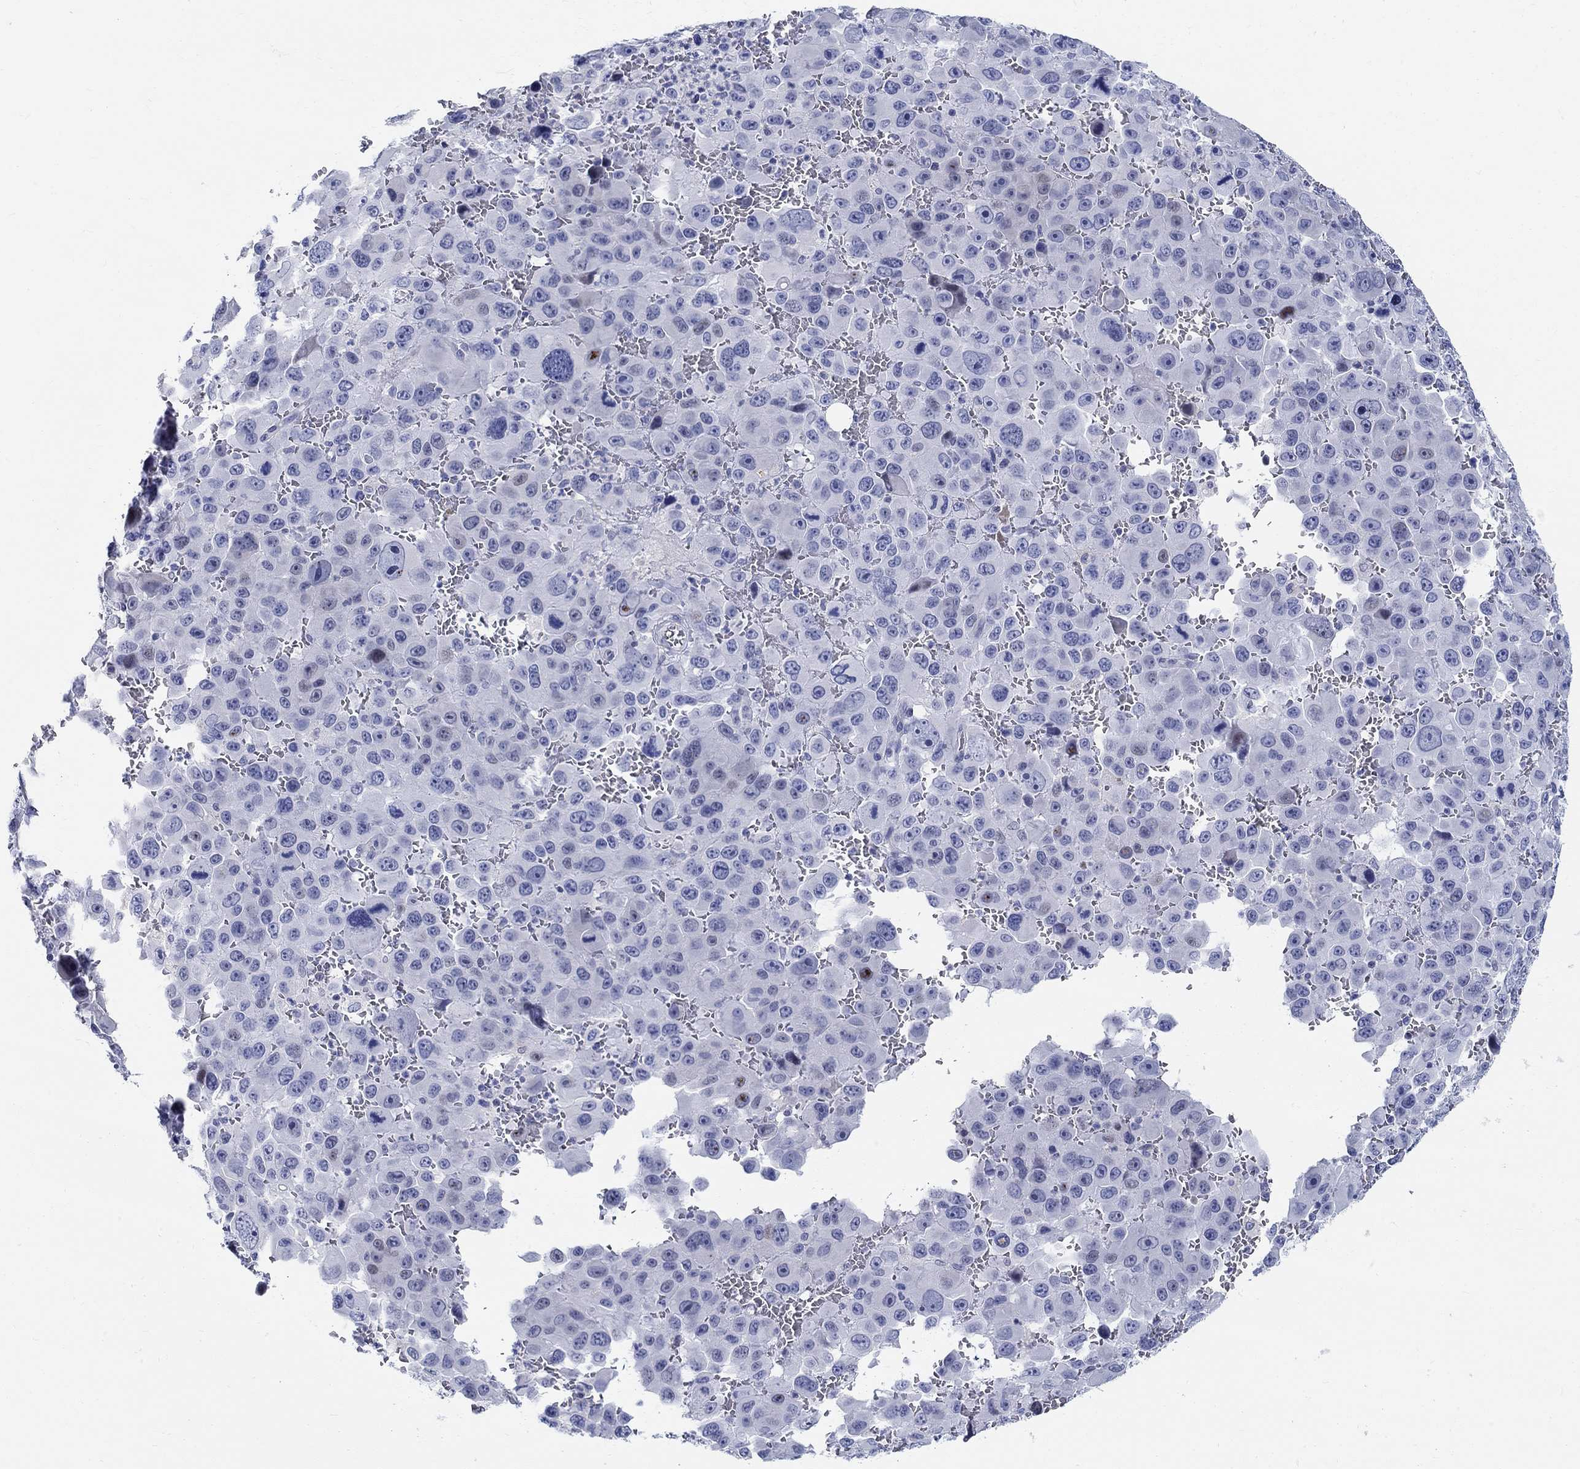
{"staining": {"intensity": "negative", "quantity": "none", "location": "none"}, "tissue": "melanoma", "cell_type": "Tumor cells", "image_type": "cancer", "snomed": [{"axis": "morphology", "description": "Malignant melanoma, NOS"}, {"axis": "topography", "description": "Skin"}], "caption": "DAB immunohistochemical staining of human malignant melanoma exhibits no significant staining in tumor cells.", "gene": "CRYGS", "patient": {"sex": "female", "age": 91}}